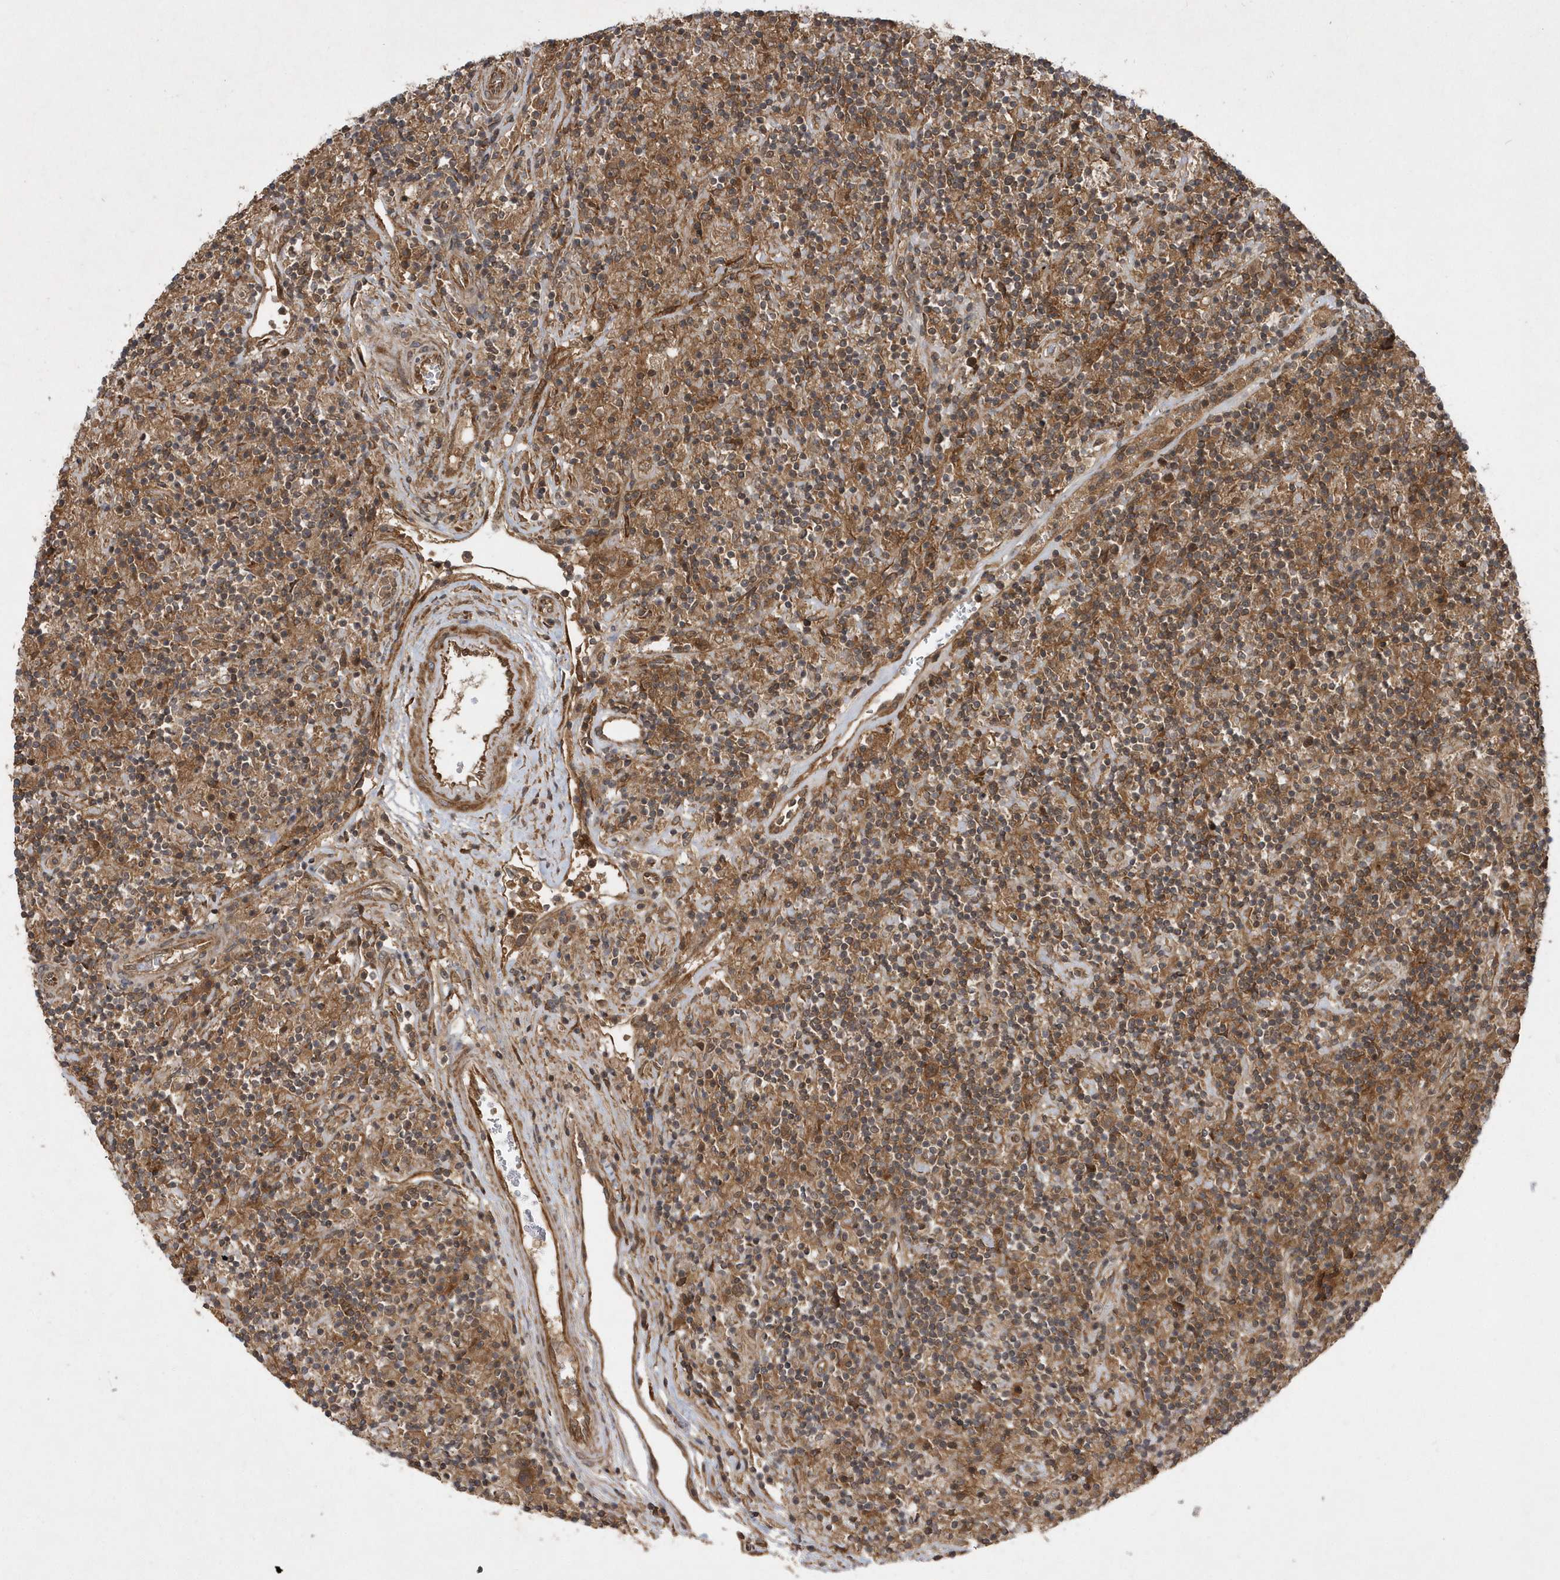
{"staining": {"intensity": "moderate", "quantity": ">75%", "location": "cytoplasmic/membranous"}, "tissue": "lymphoma", "cell_type": "Tumor cells", "image_type": "cancer", "snomed": [{"axis": "morphology", "description": "Hodgkin's disease, NOS"}, {"axis": "topography", "description": "Lymph node"}], "caption": "An immunohistochemistry image of tumor tissue is shown. Protein staining in brown shows moderate cytoplasmic/membranous positivity in lymphoma within tumor cells. The protein is shown in brown color, while the nuclei are stained blue.", "gene": "GFM2", "patient": {"sex": "male", "age": 70}}